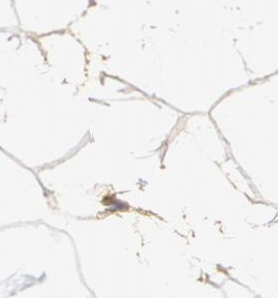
{"staining": {"intensity": "negative", "quantity": "none", "location": "none"}, "tissue": "adipose tissue", "cell_type": "Adipocytes", "image_type": "normal", "snomed": [{"axis": "morphology", "description": "Normal tissue, NOS"}, {"axis": "morphology", "description": "Duct carcinoma"}, {"axis": "topography", "description": "Breast"}, {"axis": "topography", "description": "Adipose tissue"}], "caption": "This is an immunohistochemistry (IHC) photomicrograph of normal adipose tissue. There is no positivity in adipocytes.", "gene": "AMBP", "patient": {"sex": "female", "age": 37}}